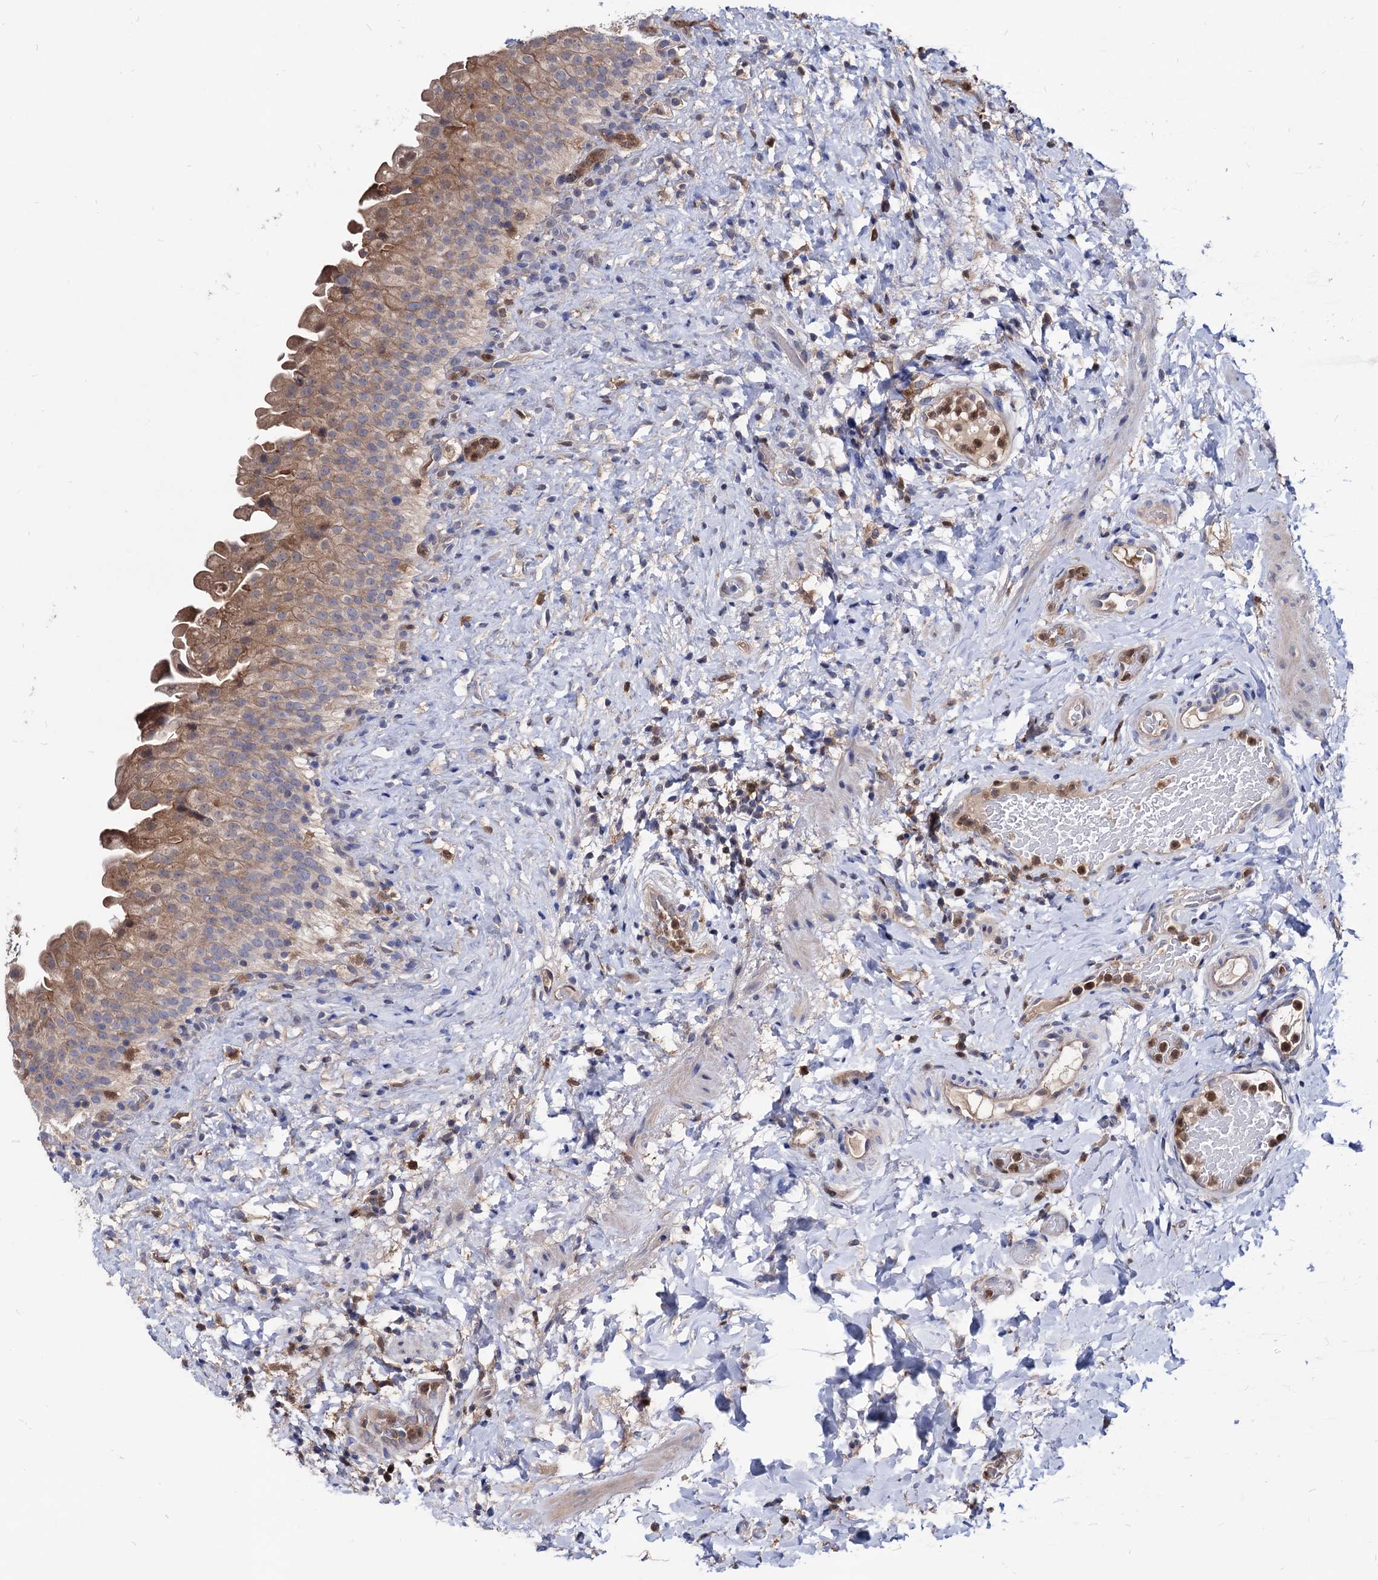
{"staining": {"intensity": "moderate", "quantity": "25%-75%", "location": "cytoplasmic/membranous"}, "tissue": "urinary bladder", "cell_type": "Urothelial cells", "image_type": "normal", "snomed": [{"axis": "morphology", "description": "Normal tissue, NOS"}, {"axis": "topography", "description": "Urinary bladder"}], "caption": "This micrograph demonstrates unremarkable urinary bladder stained with IHC to label a protein in brown. The cytoplasmic/membranous of urothelial cells show moderate positivity for the protein. Nuclei are counter-stained blue.", "gene": "CPPED1", "patient": {"sex": "female", "age": 27}}